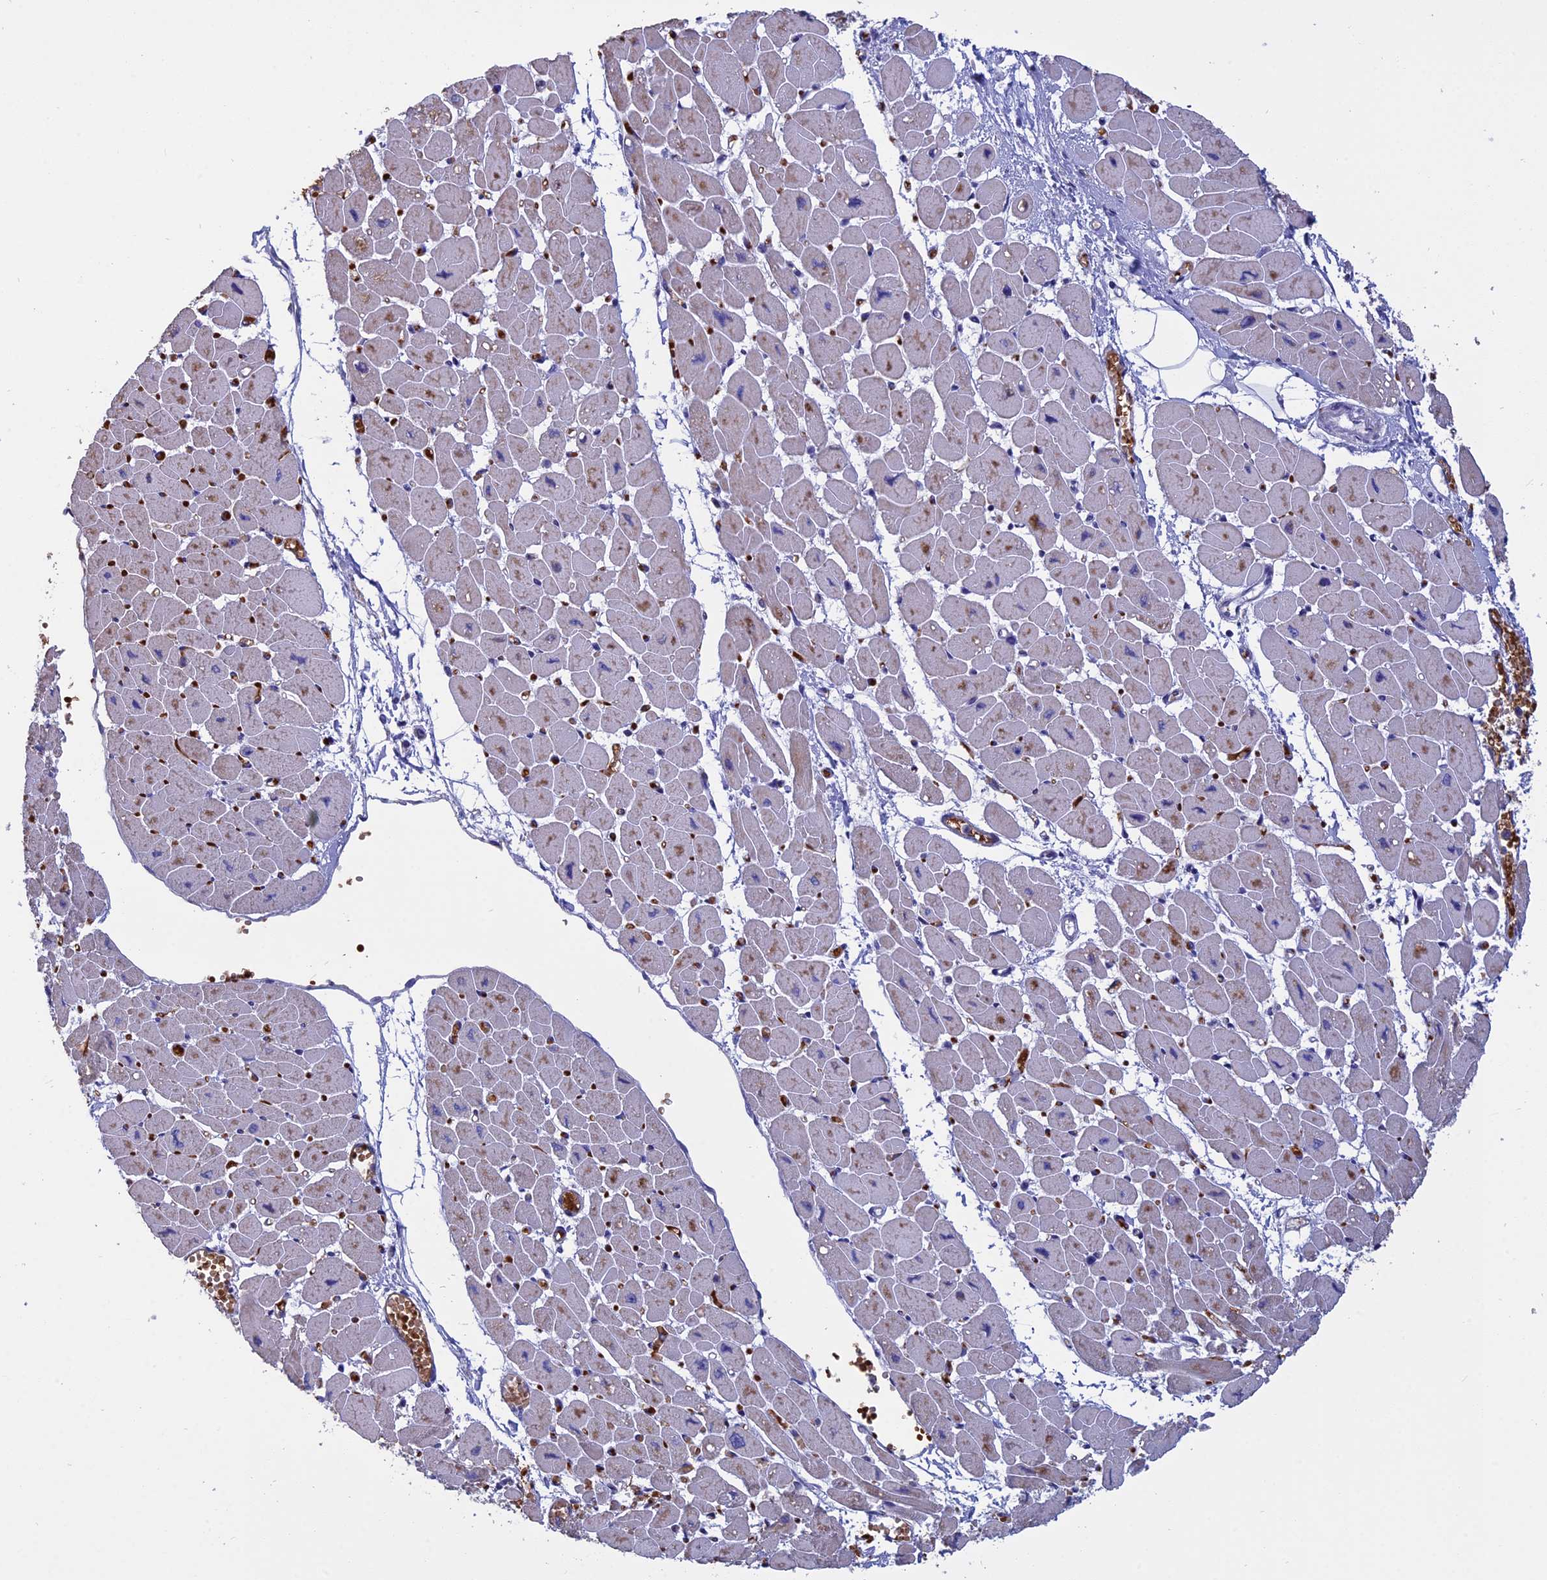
{"staining": {"intensity": "weak", "quantity": "25%-75%", "location": "cytoplasmic/membranous"}, "tissue": "heart muscle", "cell_type": "Cardiomyocytes", "image_type": "normal", "snomed": [{"axis": "morphology", "description": "Normal tissue, NOS"}, {"axis": "topography", "description": "Heart"}], "caption": "Human heart muscle stained with a brown dye shows weak cytoplasmic/membranous positive positivity in about 25%-75% of cardiomyocytes.", "gene": "KNOP1", "patient": {"sex": "female", "age": 54}}